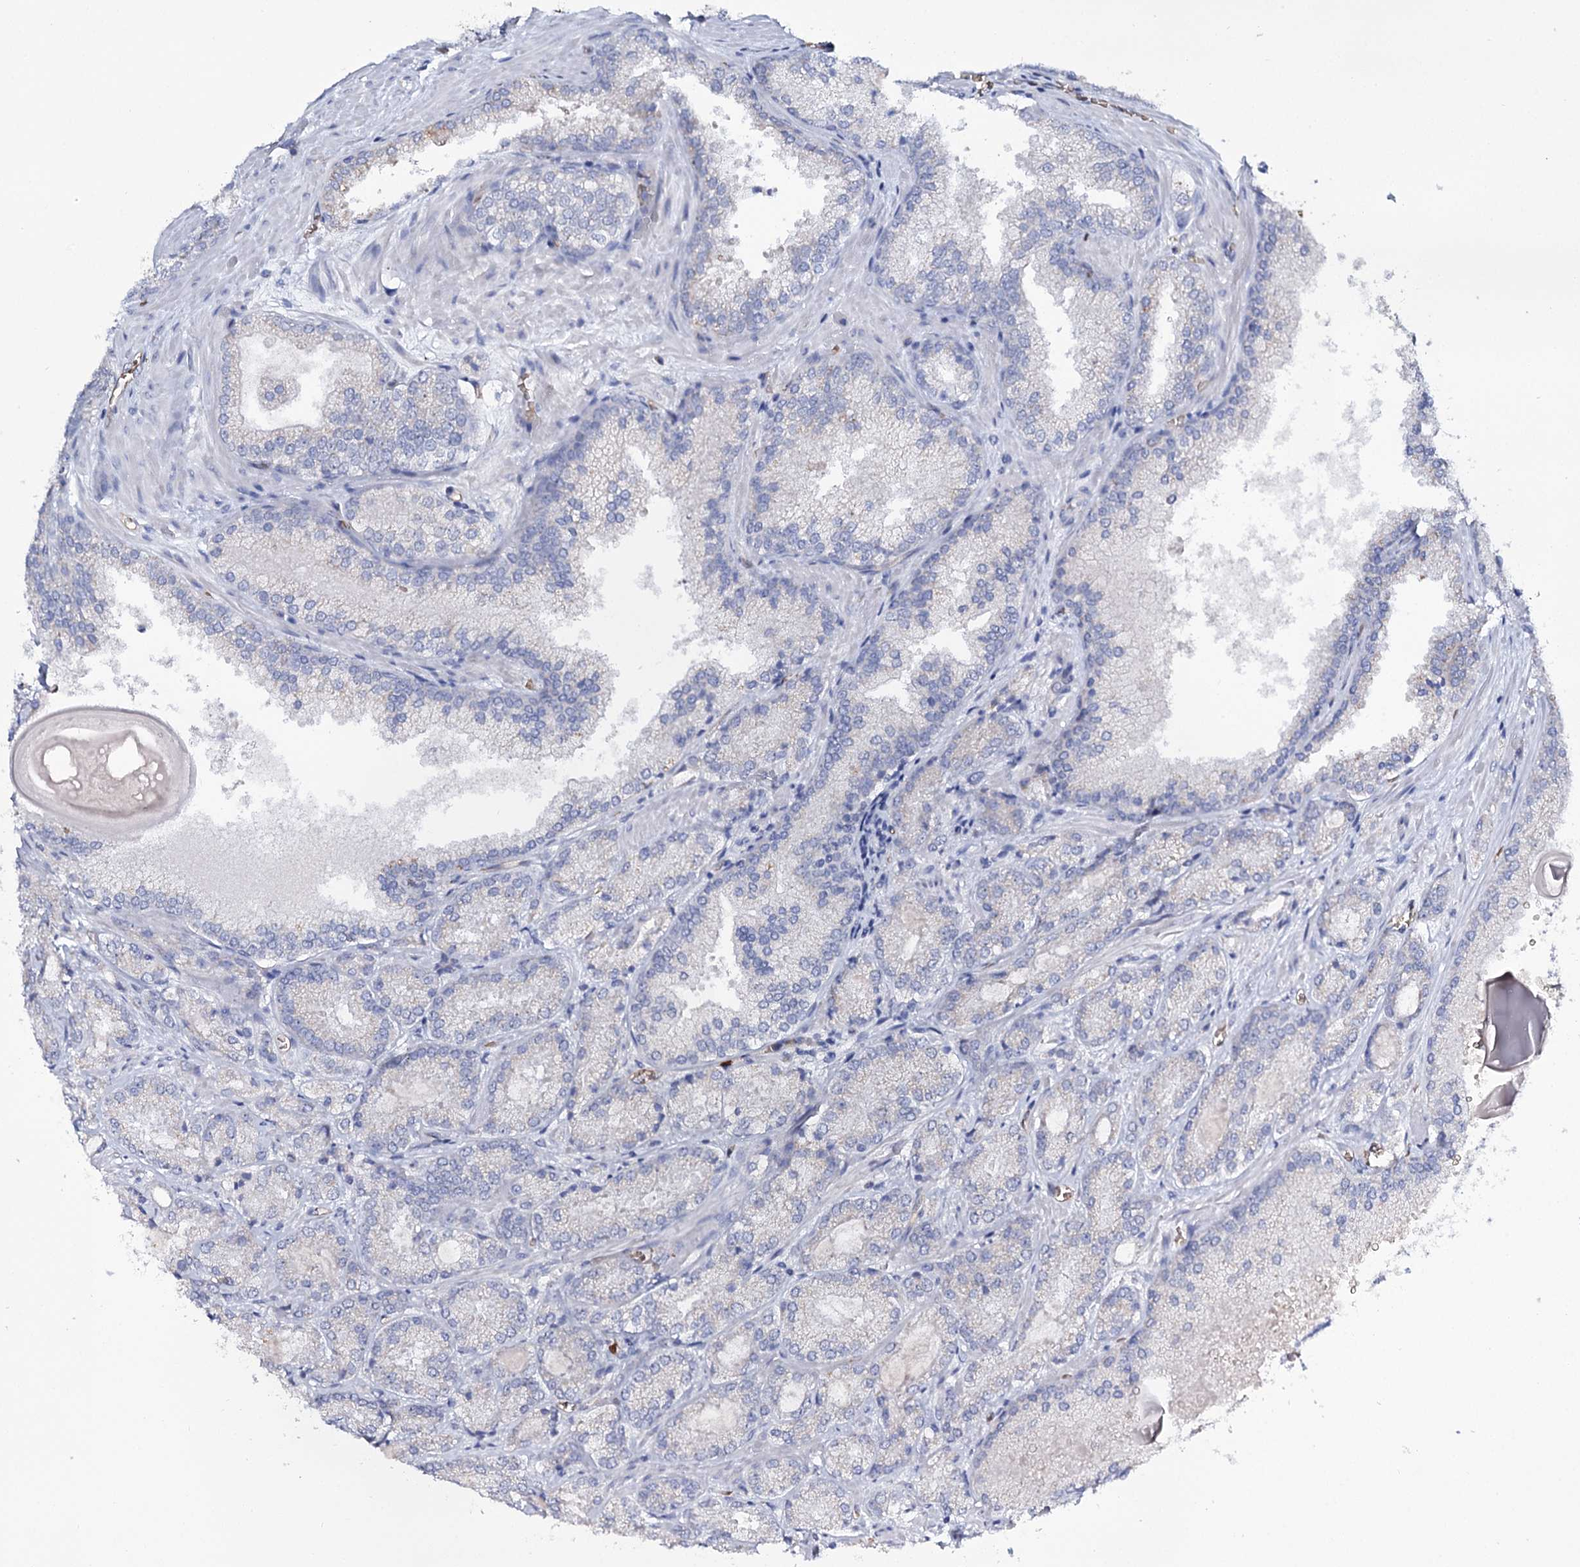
{"staining": {"intensity": "negative", "quantity": "none", "location": "none"}, "tissue": "prostate cancer", "cell_type": "Tumor cells", "image_type": "cancer", "snomed": [{"axis": "morphology", "description": "Adenocarcinoma, Low grade"}, {"axis": "topography", "description": "Prostate"}], "caption": "Human prostate cancer stained for a protein using IHC shows no staining in tumor cells.", "gene": "GBF1", "patient": {"sex": "male", "age": 74}}